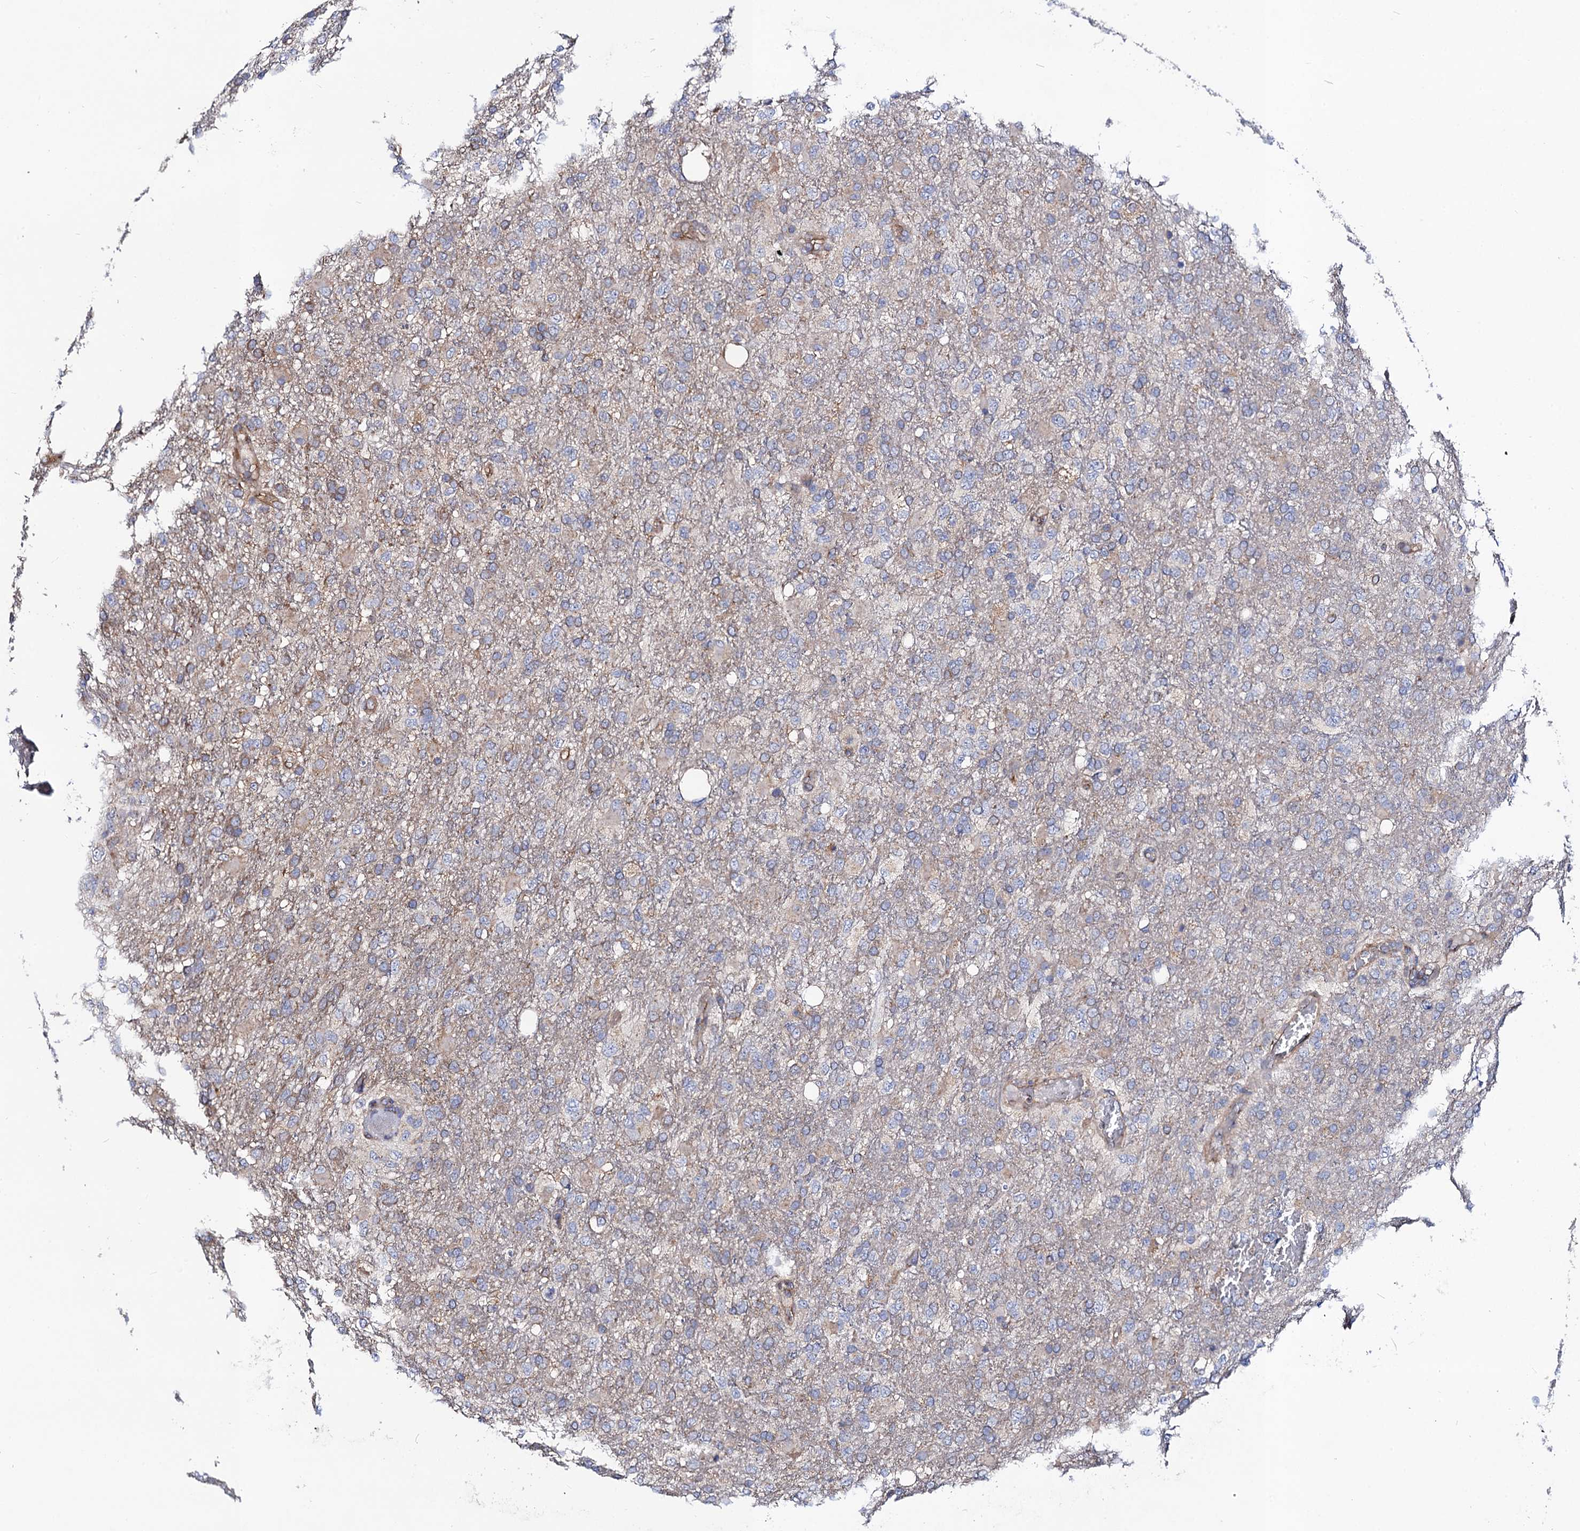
{"staining": {"intensity": "negative", "quantity": "none", "location": "none"}, "tissue": "glioma", "cell_type": "Tumor cells", "image_type": "cancer", "snomed": [{"axis": "morphology", "description": "Glioma, malignant, High grade"}, {"axis": "topography", "description": "Brain"}], "caption": "Tumor cells are negative for brown protein staining in glioma.", "gene": "DYDC1", "patient": {"sex": "female", "age": 74}}